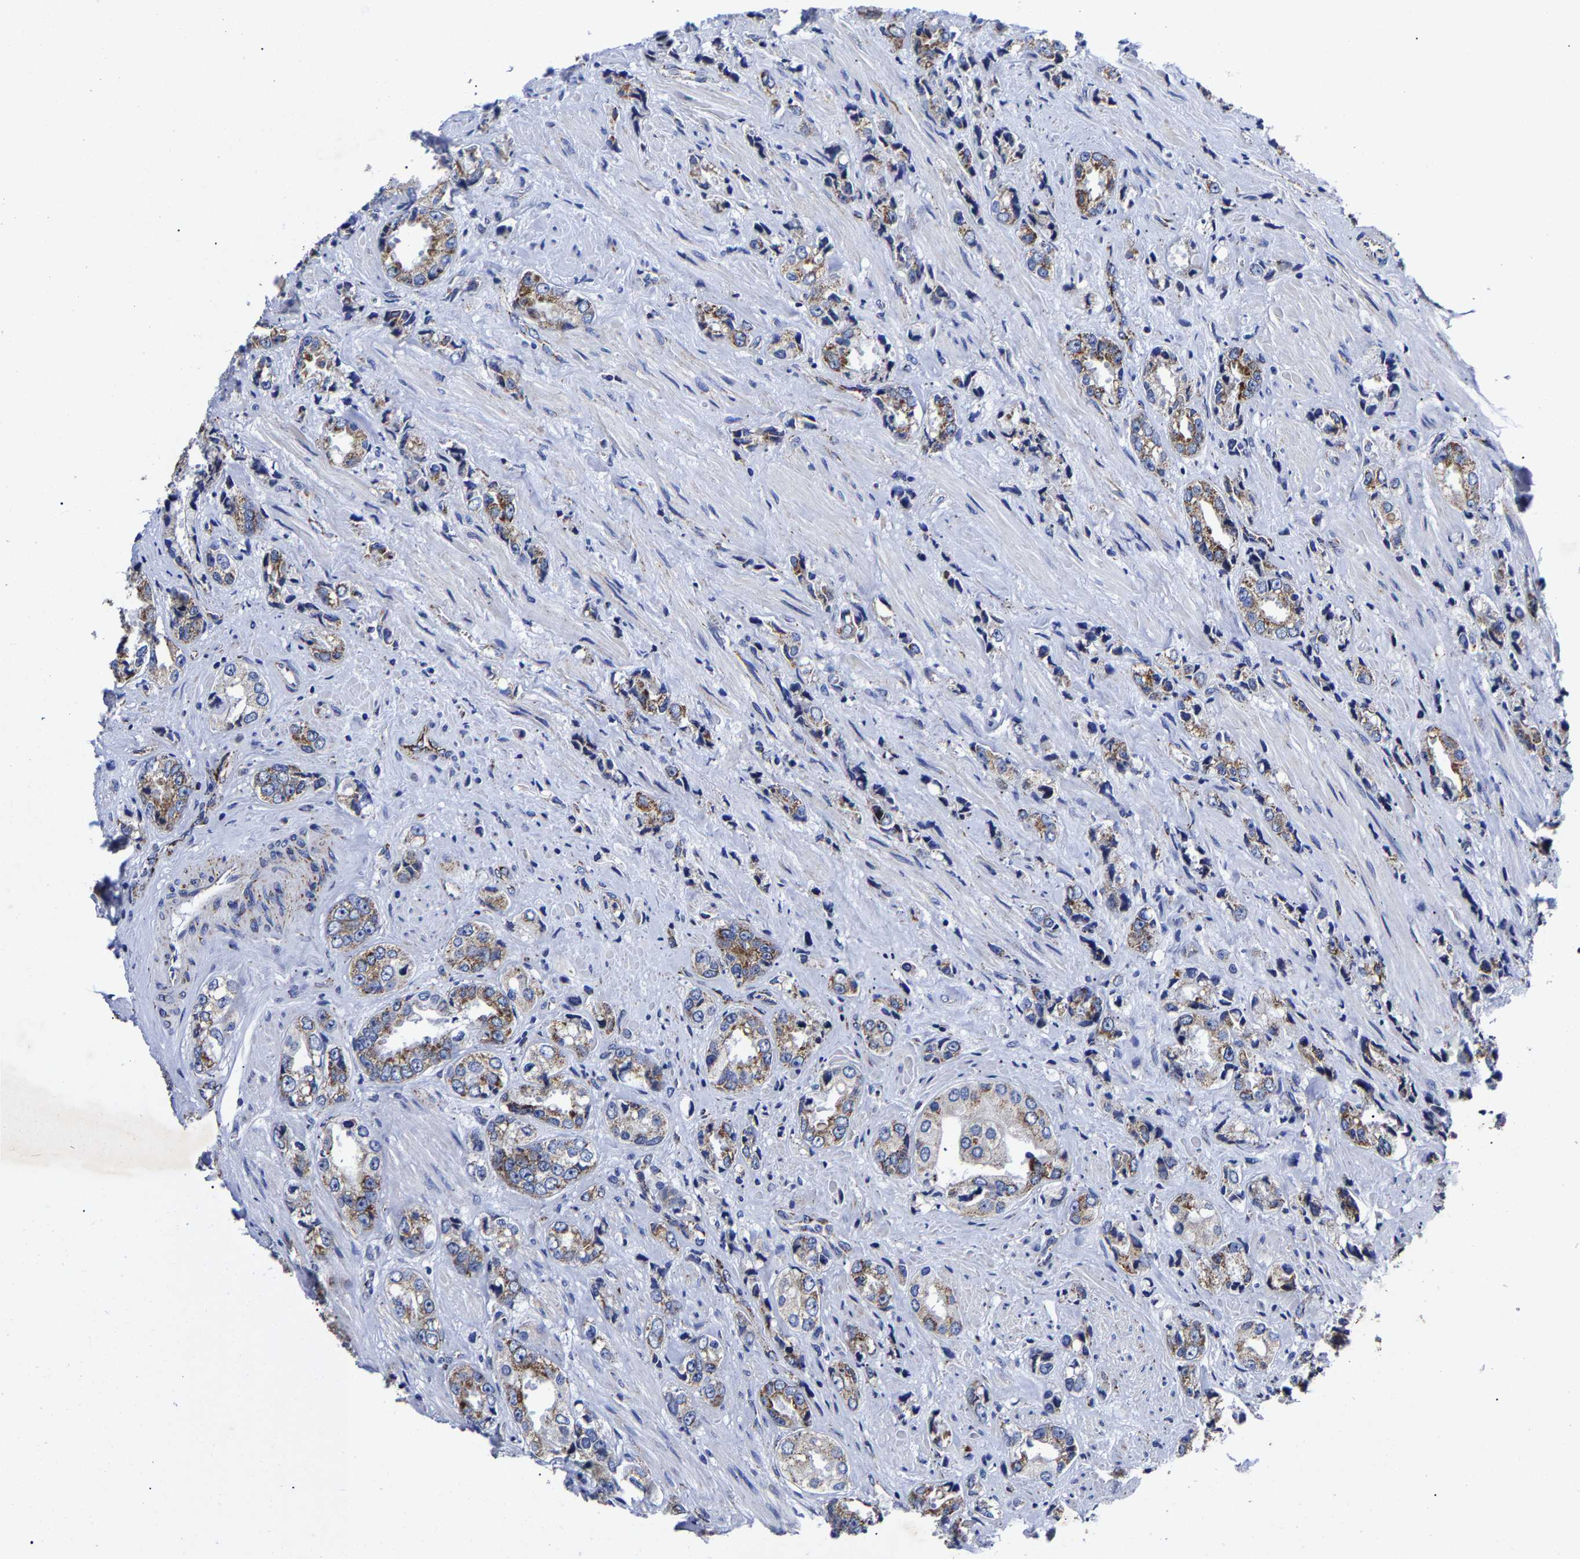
{"staining": {"intensity": "moderate", "quantity": ">75%", "location": "cytoplasmic/membranous"}, "tissue": "prostate cancer", "cell_type": "Tumor cells", "image_type": "cancer", "snomed": [{"axis": "morphology", "description": "Adenocarcinoma, High grade"}, {"axis": "topography", "description": "Prostate"}], "caption": "An image of human prostate cancer (adenocarcinoma (high-grade)) stained for a protein exhibits moderate cytoplasmic/membranous brown staining in tumor cells.", "gene": "AASS", "patient": {"sex": "male", "age": 61}}